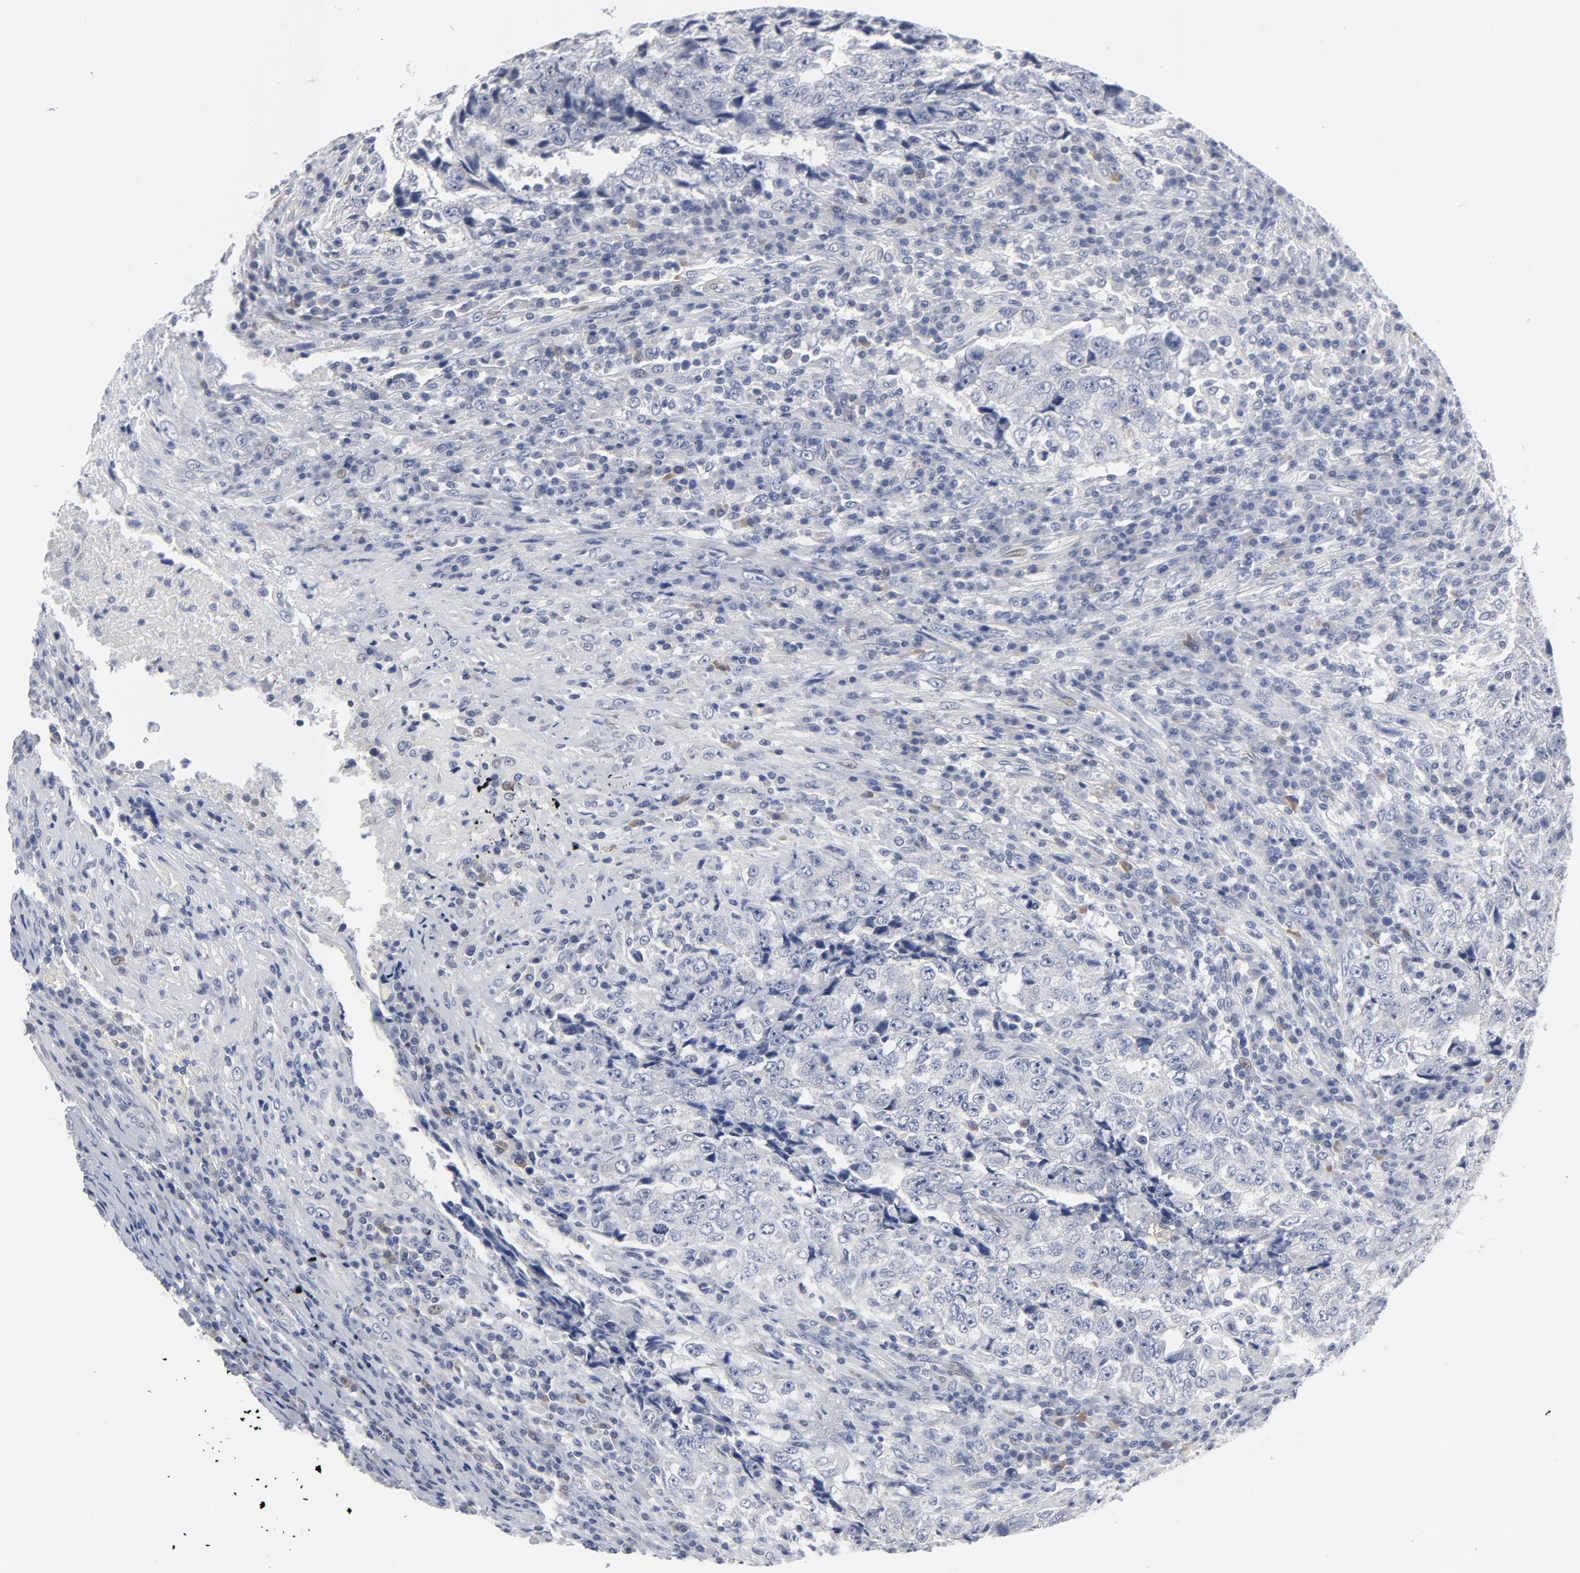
{"staining": {"intensity": "negative", "quantity": "none", "location": "none"}, "tissue": "testis cancer", "cell_type": "Tumor cells", "image_type": "cancer", "snomed": [{"axis": "morphology", "description": "Necrosis, NOS"}, {"axis": "morphology", "description": "Carcinoma, Embryonal, NOS"}, {"axis": "topography", "description": "Testis"}], "caption": "IHC of testis cancer demonstrates no staining in tumor cells. Nuclei are stained in blue.", "gene": "KCNK13", "patient": {"sex": "male", "age": 19}}